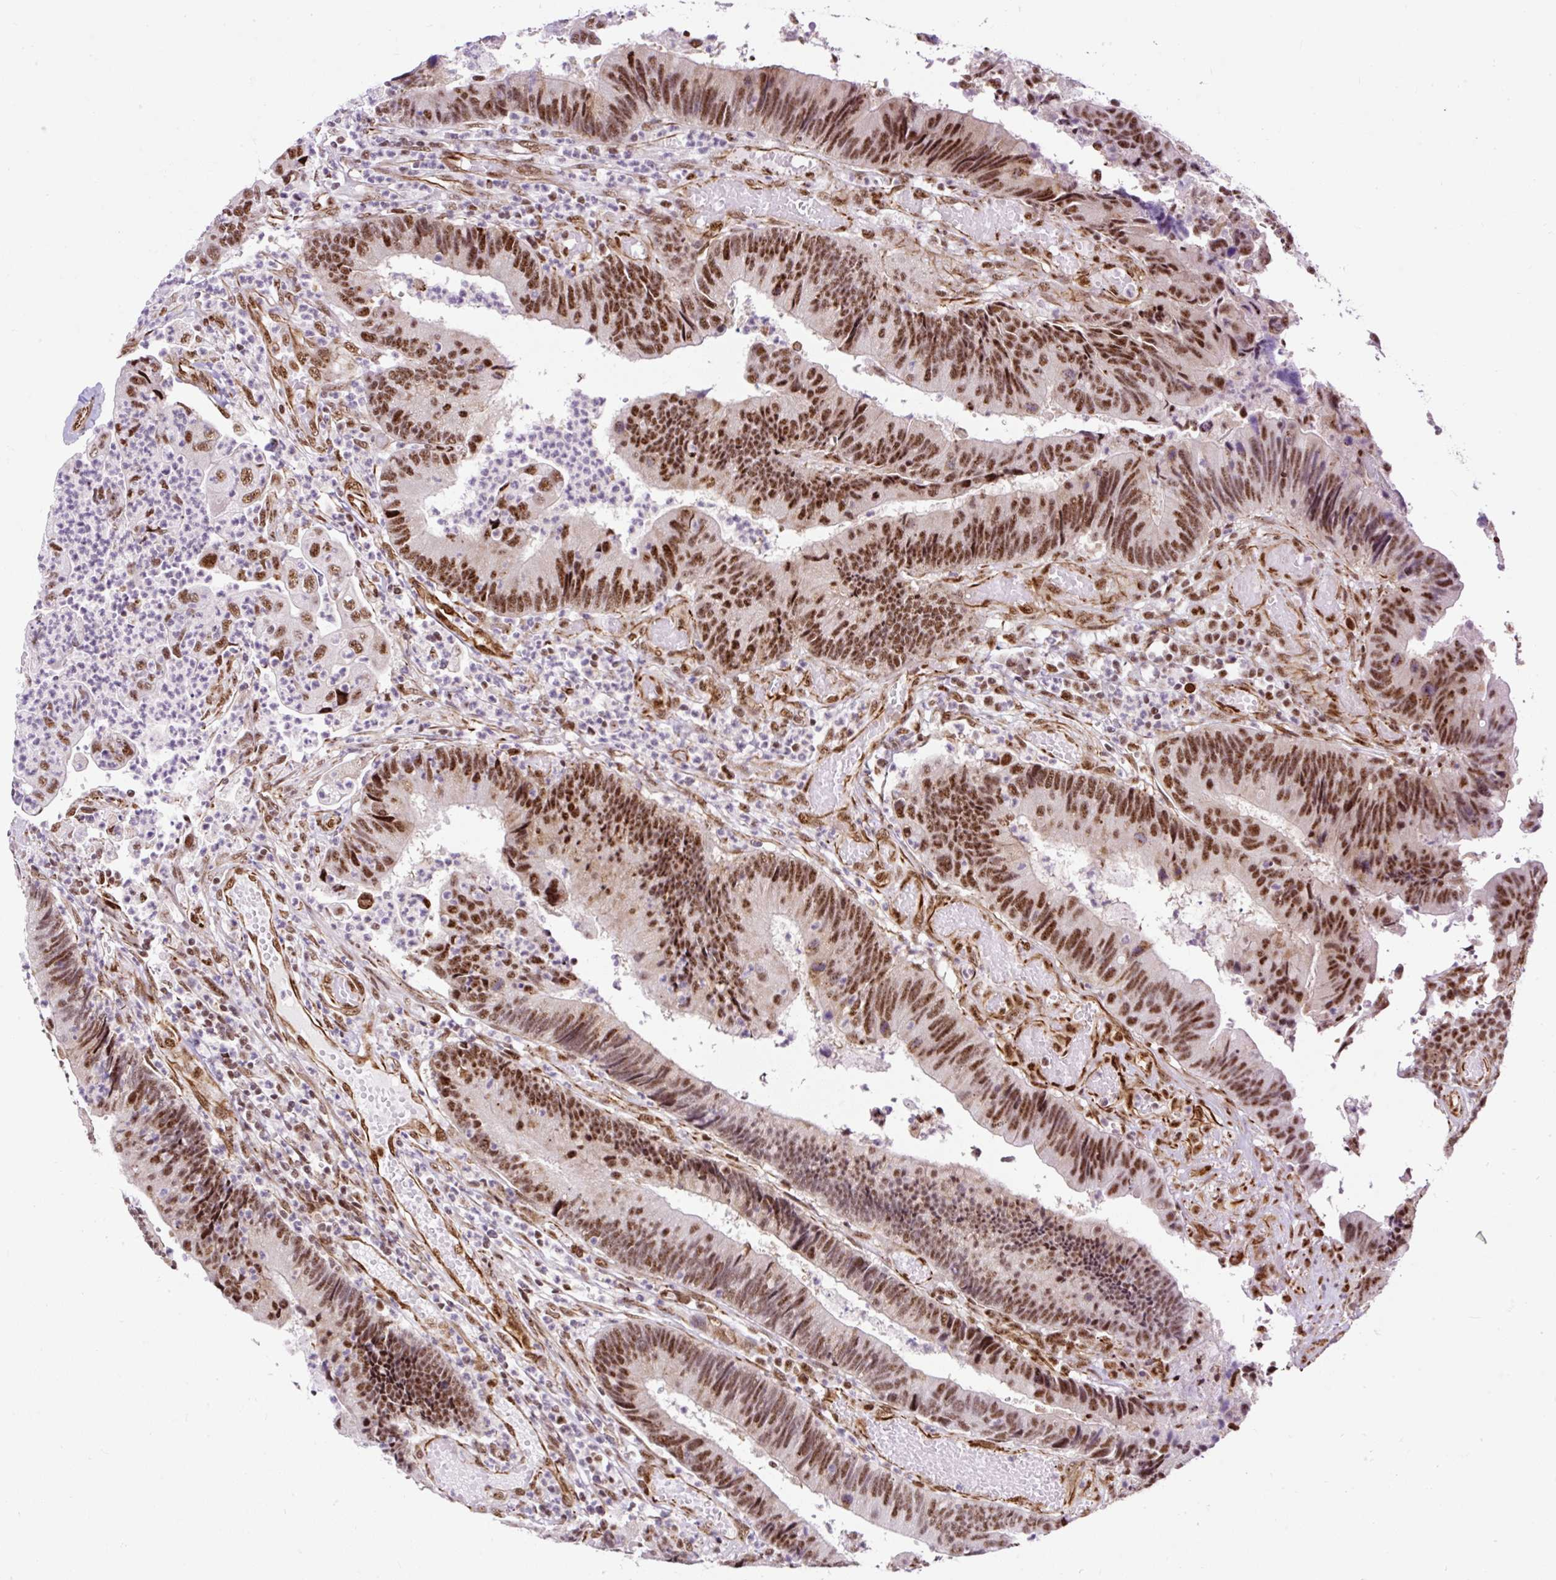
{"staining": {"intensity": "strong", "quantity": ">75%", "location": "nuclear"}, "tissue": "colorectal cancer", "cell_type": "Tumor cells", "image_type": "cancer", "snomed": [{"axis": "morphology", "description": "Adenocarcinoma, NOS"}, {"axis": "topography", "description": "Colon"}], "caption": "An image showing strong nuclear positivity in about >75% of tumor cells in adenocarcinoma (colorectal), as visualized by brown immunohistochemical staining.", "gene": "LUC7L2", "patient": {"sex": "female", "age": 67}}